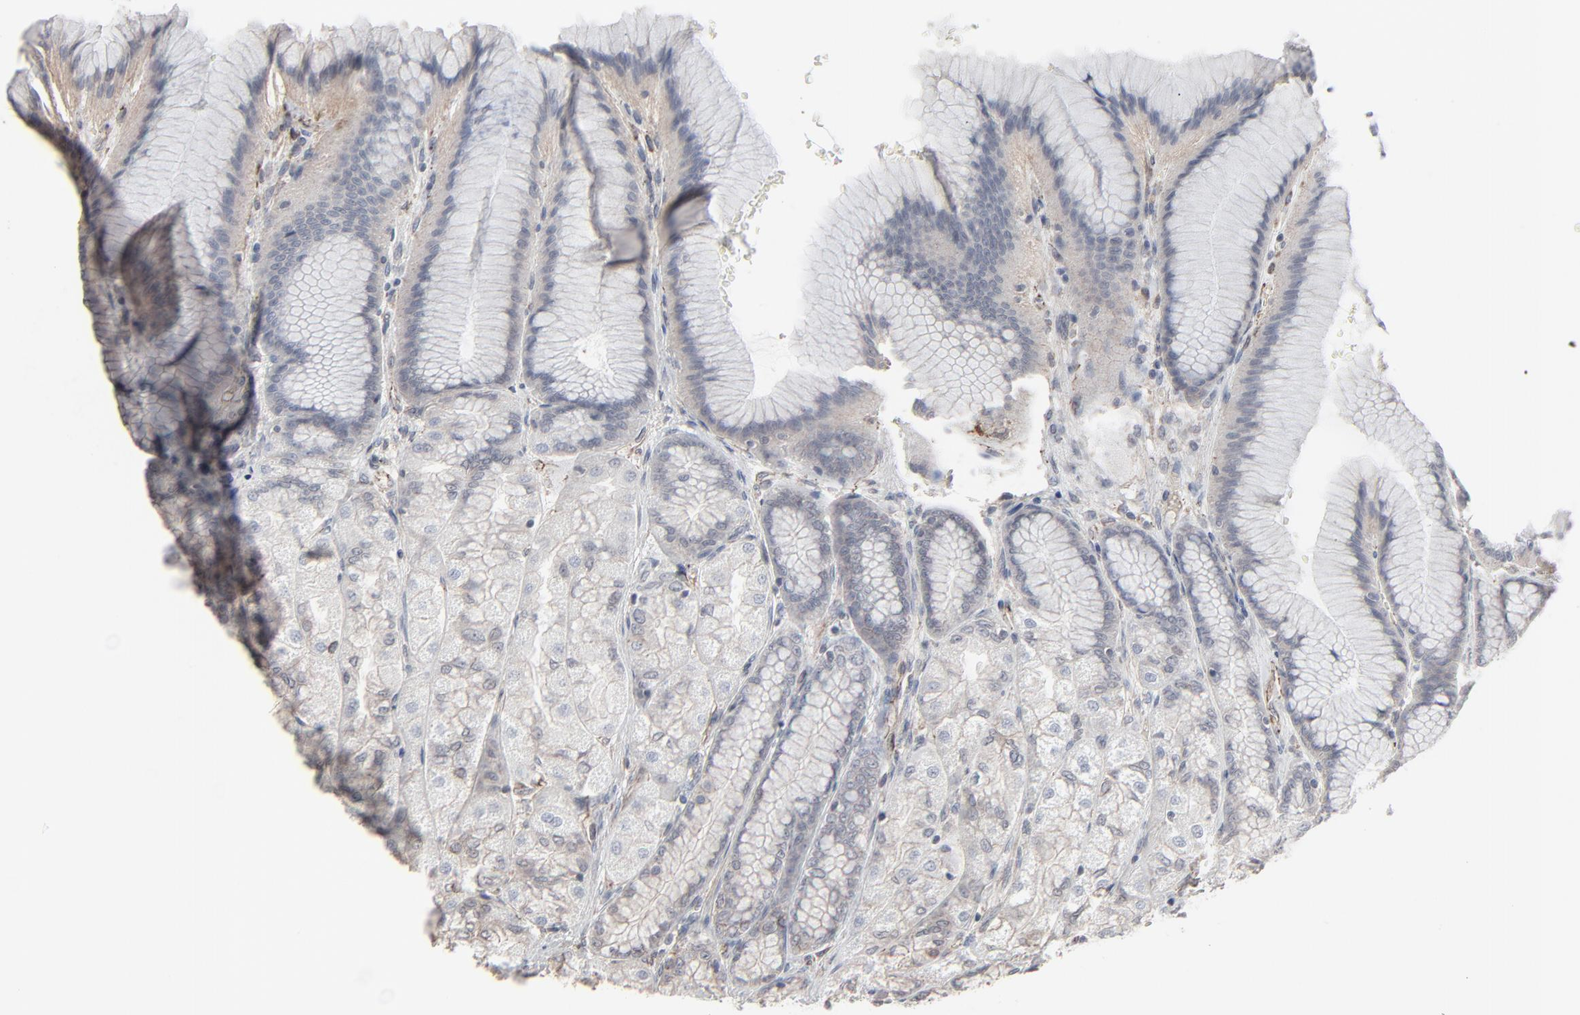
{"staining": {"intensity": "weak", "quantity": "<25%", "location": "cytoplasmic/membranous"}, "tissue": "stomach", "cell_type": "Glandular cells", "image_type": "normal", "snomed": [{"axis": "morphology", "description": "Normal tissue, NOS"}, {"axis": "morphology", "description": "Adenocarcinoma, NOS"}, {"axis": "topography", "description": "Stomach"}, {"axis": "topography", "description": "Stomach, lower"}], "caption": "Glandular cells show no significant staining in benign stomach. (Stains: DAB (3,3'-diaminobenzidine) IHC with hematoxylin counter stain, Microscopy: brightfield microscopy at high magnification).", "gene": "CTNND1", "patient": {"sex": "female", "age": 65}}